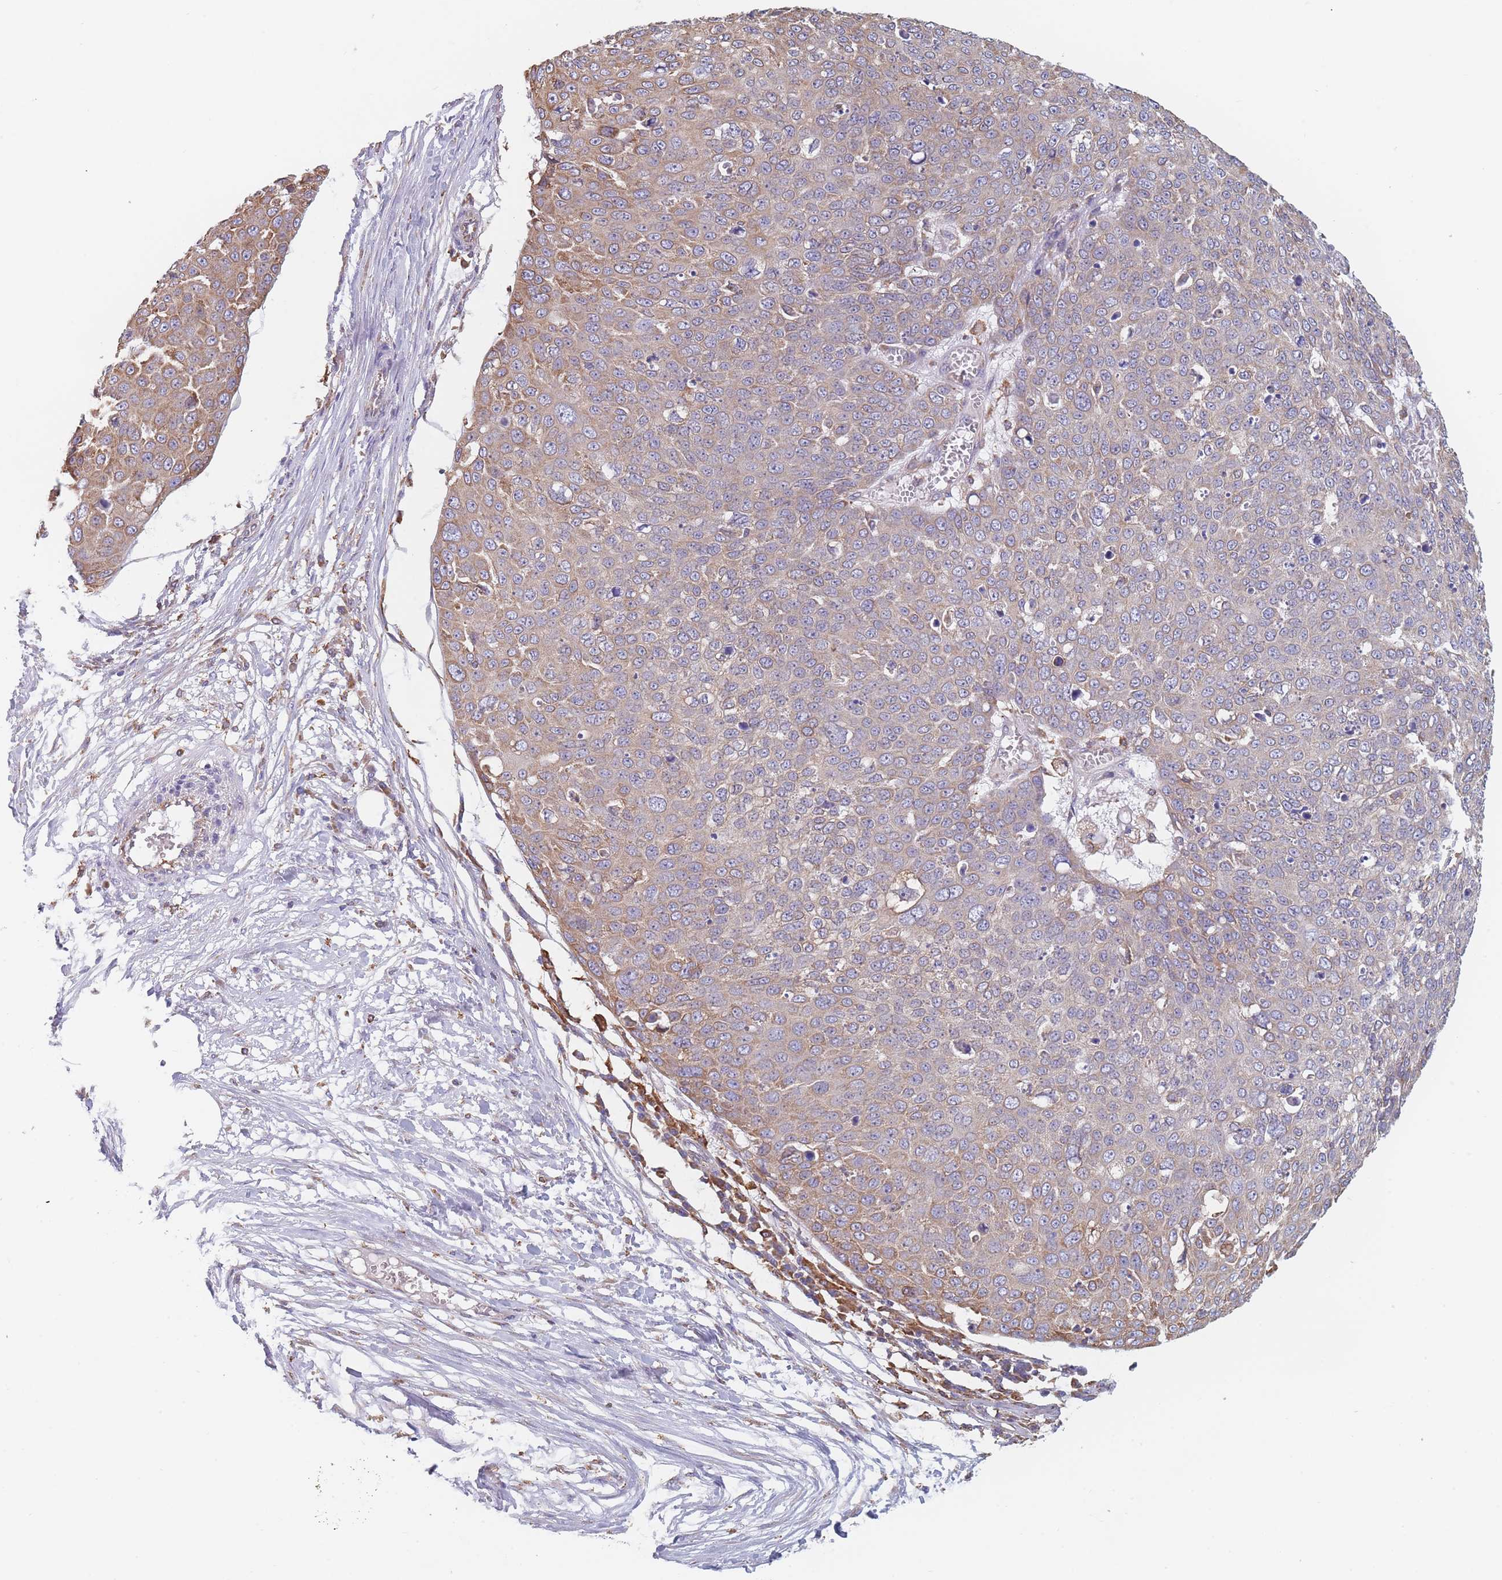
{"staining": {"intensity": "weak", "quantity": "25%-75%", "location": "cytoplasmic/membranous"}, "tissue": "skin cancer", "cell_type": "Tumor cells", "image_type": "cancer", "snomed": [{"axis": "morphology", "description": "Squamous cell carcinoma, NOS"}, {"axis": "topography", "description": "Skin"}], "caption": "Immunohistochemical staining of squamous cell carcinoma (skin) demonstrates weak cytoplasmic/membranous protein staining in about 25%-75% of tumor cells.", "gene": "OR7C2", "patient": {"sex": "male", "age": 71}}